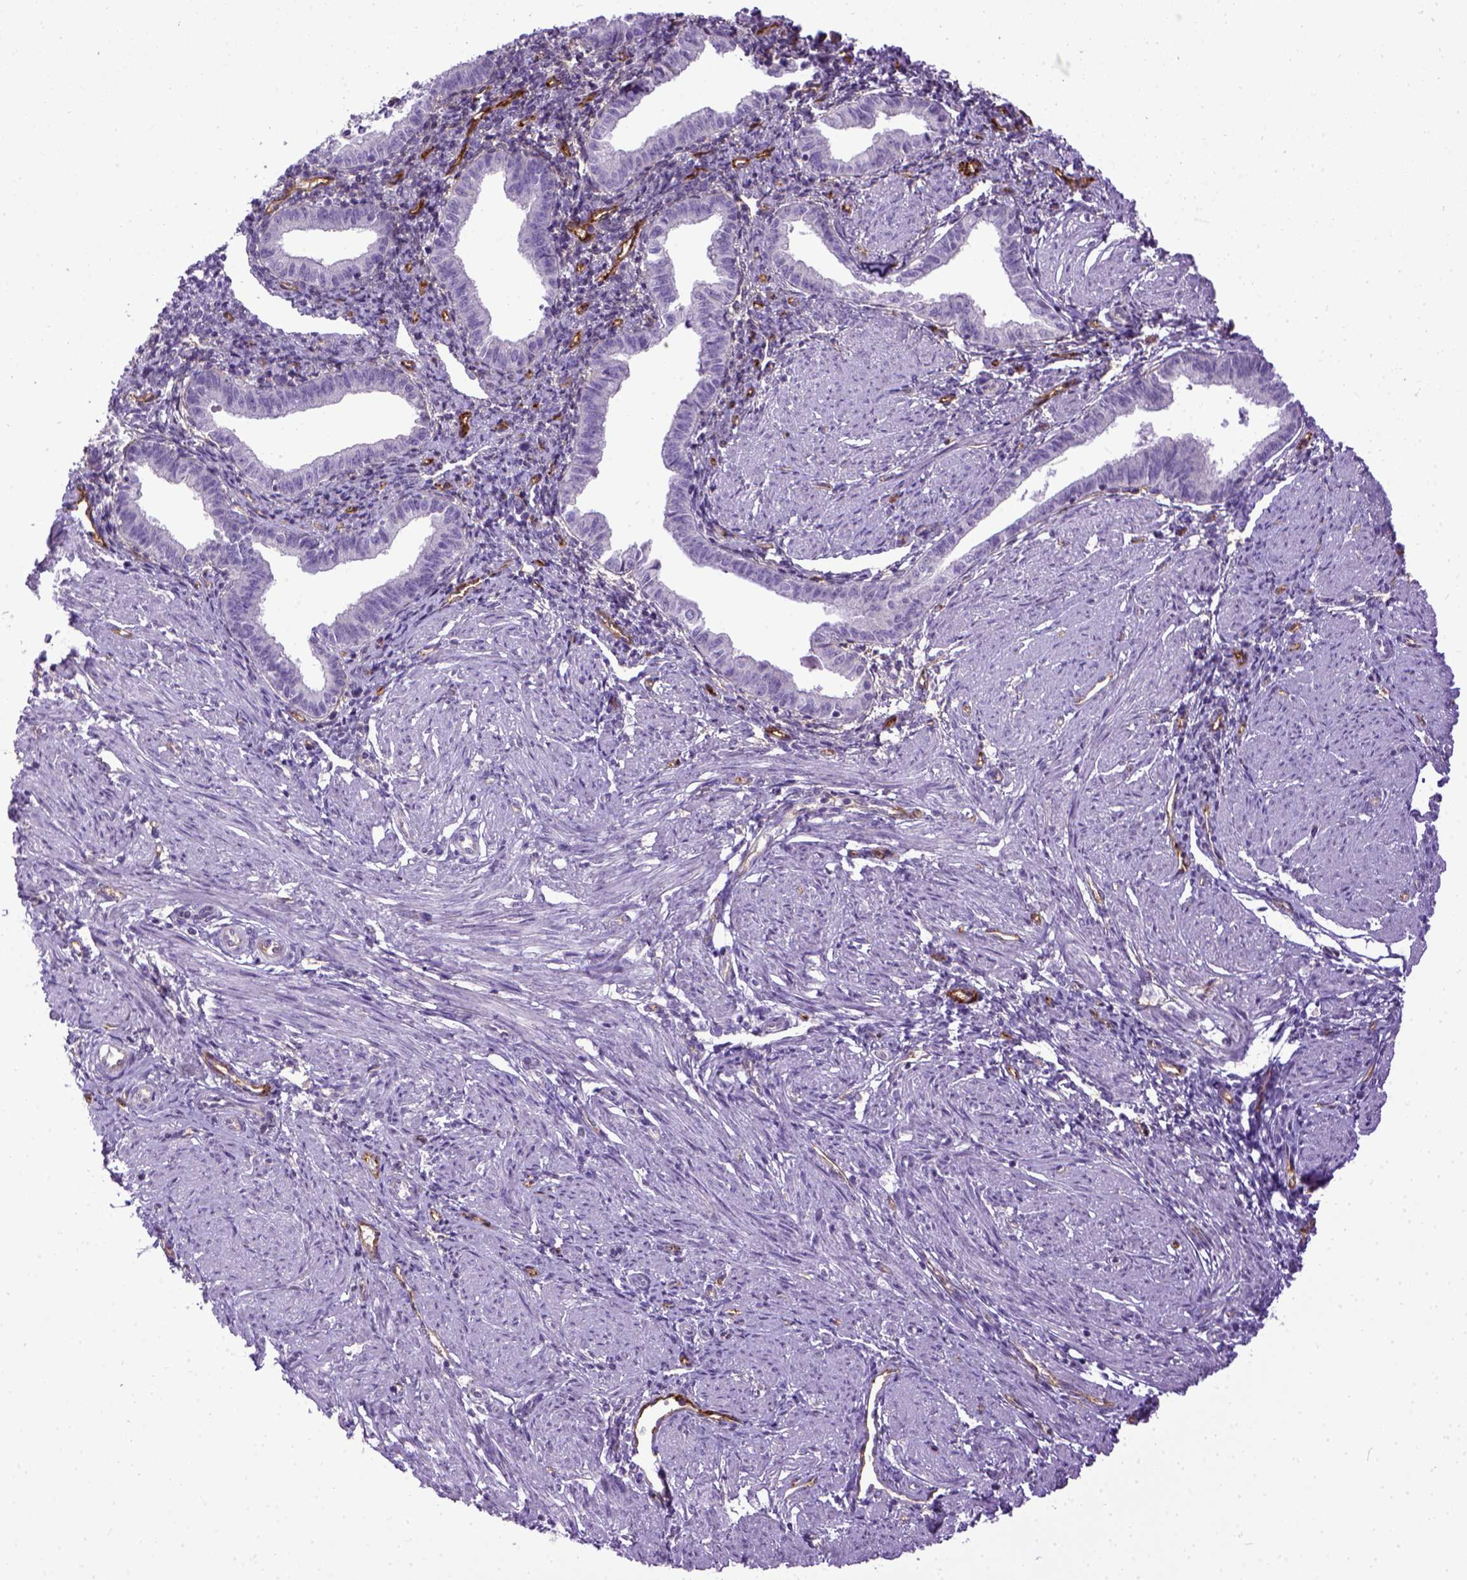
{"staining": {"intensity": "negative", "quantity": "none", "location": "none"}, "tissue": "endometrium", "cell_type": "Cells in endometrial stroma", "image_type": "normal", "snomed": [{"axis": "morphology", "description": "Normal tissue, NOS"}, {"axis": "topography", "description": "Endometrium"}], "caption": "Immunohistochemistry image of benign endometrium: human endometrium stained with DAB displays no significant protein expression in cells in endometrial stroma.", "gene": "ENG", "patient": {"sex": "female", "age": 37}}